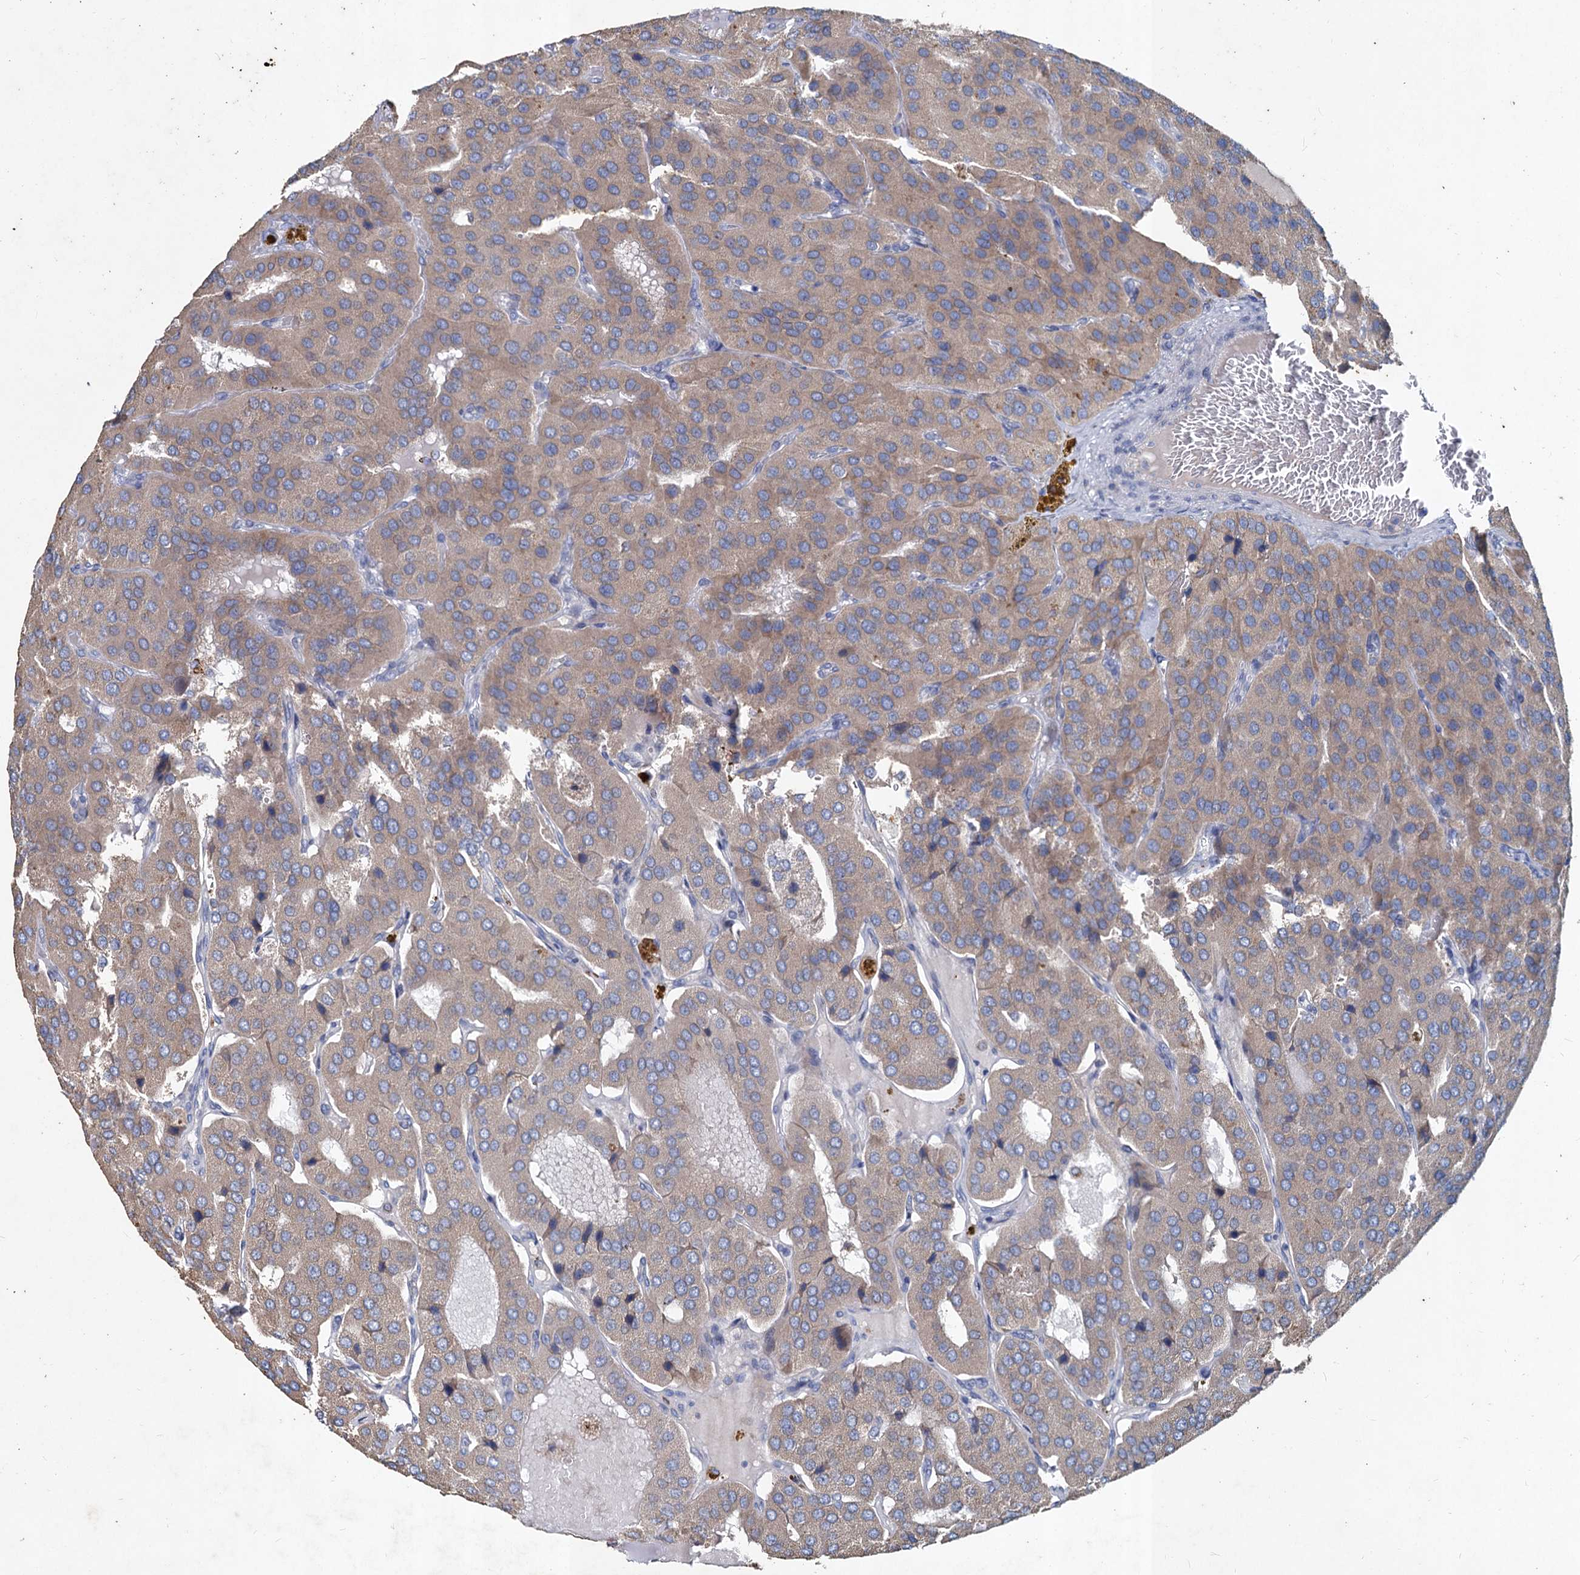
{"staining": {"intensity": "weak", "quantity": ">75%", "location": "cytoplasmic/membranous"}, "tissue": "parathyroid gland", "cell_type": "Glandular cells", "image_type": "normal", "snomed": [{"axis": "morphology", "description": "Normal tissue, NOS"}, {"axis": "morphology", "description": "Adenoma, NOS"}, {"axis": "topography", "description": "Parathyroid gland"}], "caption": "Human parathyroid gland stained with a protein marker displays weak staining in glandular cells.", "gene": "TMX2", "patient": {"sex": "female", "age": 86}}